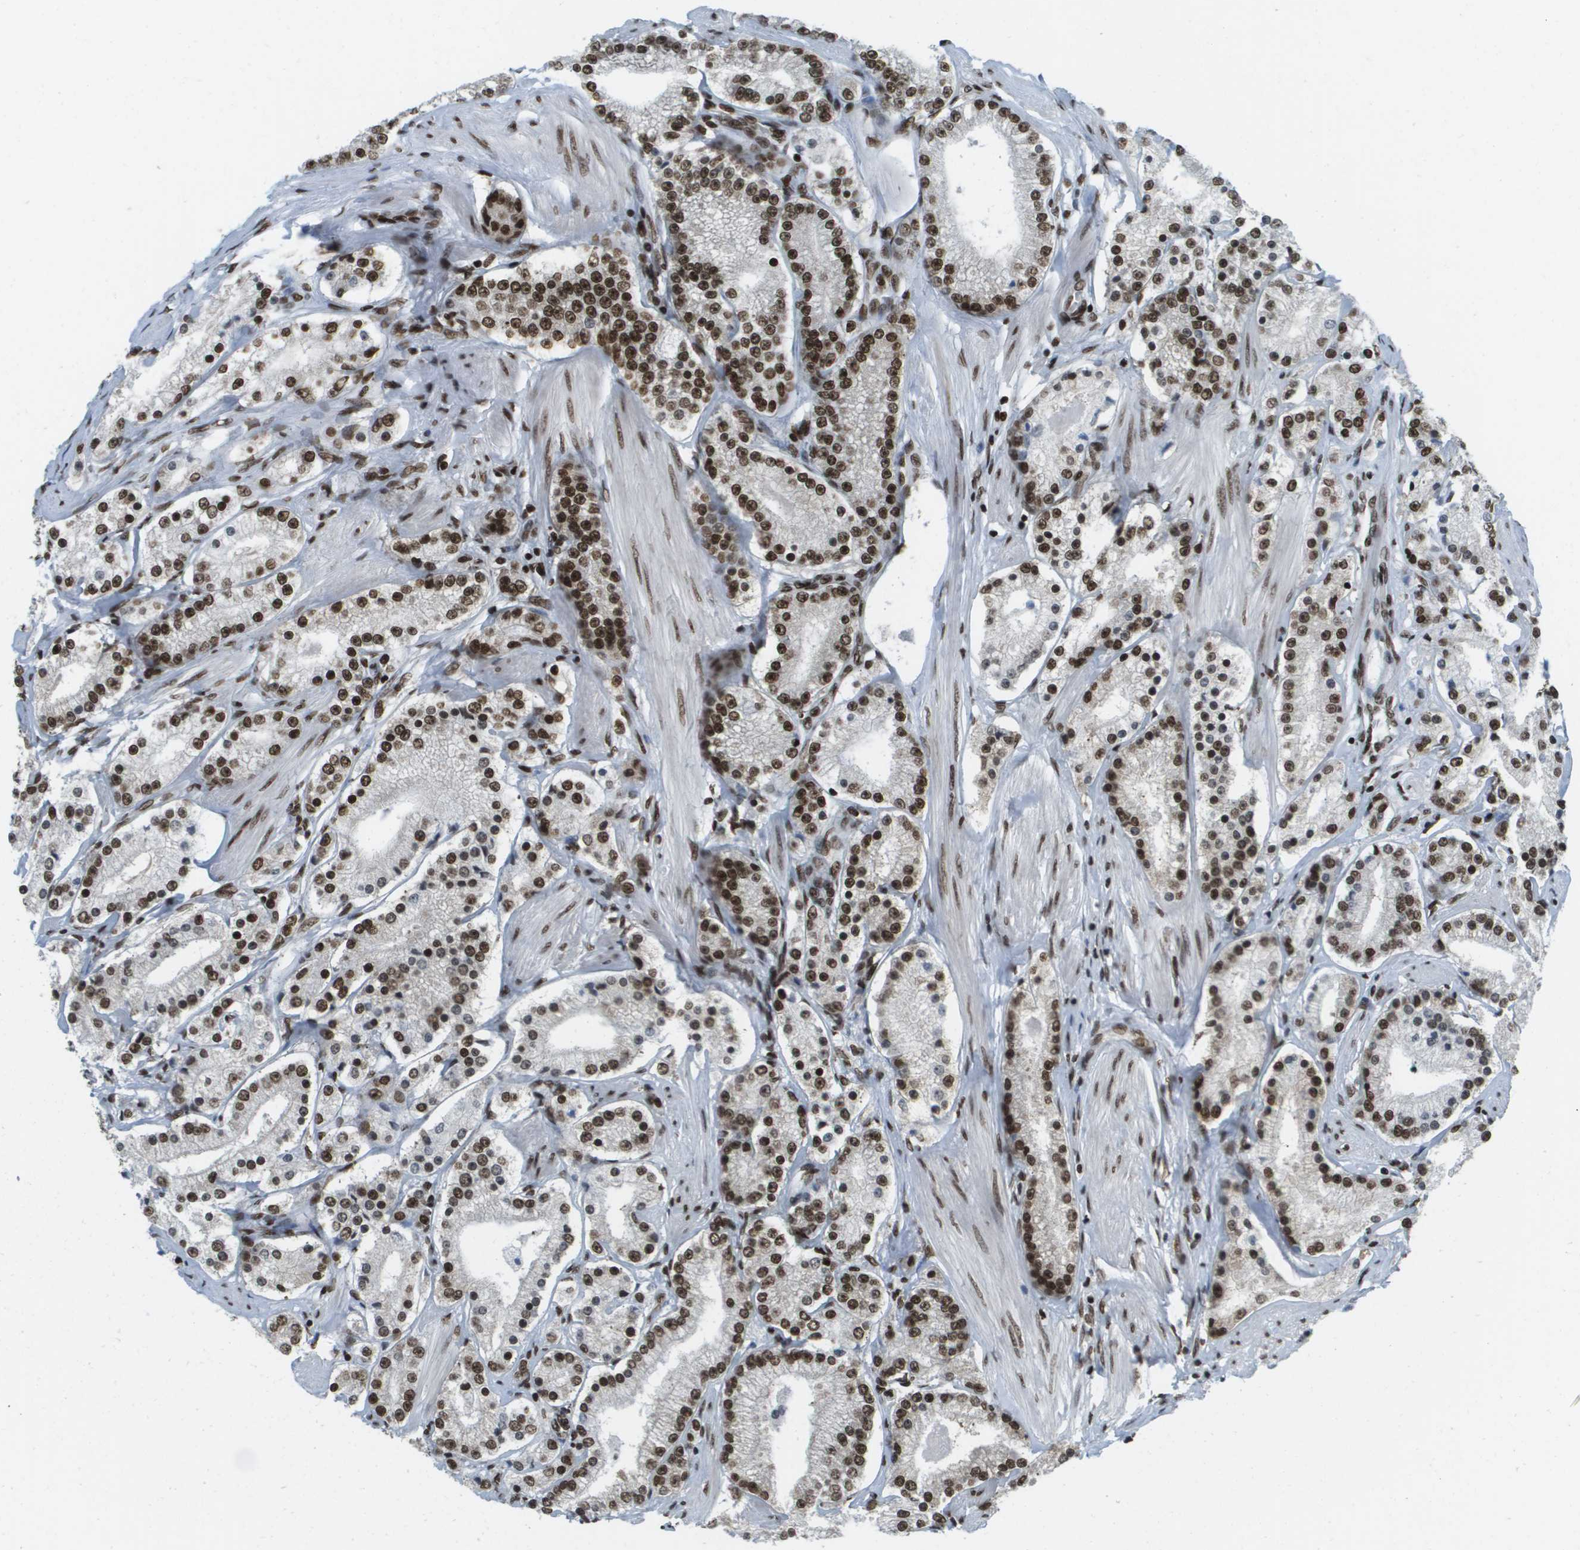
{"staining": {"intensity": "strong", "quantity": ">75%", "location": "nuclear"}, "tissue": "prostate cancer", "cell_type": "Tumor cells", "image_type": "cancer", "snomed": [{"axis": "morphology", "description": "Adenocarcinoma, Low grade"}, {"axis": "topography", "description": "Prostate"}], "caption": "Immunohistochemical staining of prostate cancer (adenocarcinoma (low-grade)) shows high levels of strong nuclear protein positivity in about >75% of tumor cells. Immunohistochemistry (ihc) stains the protein in brown and the nuclei are stained blue.", "gene": "GLYR1", "patient": {"sex": "male", "age": 63}}